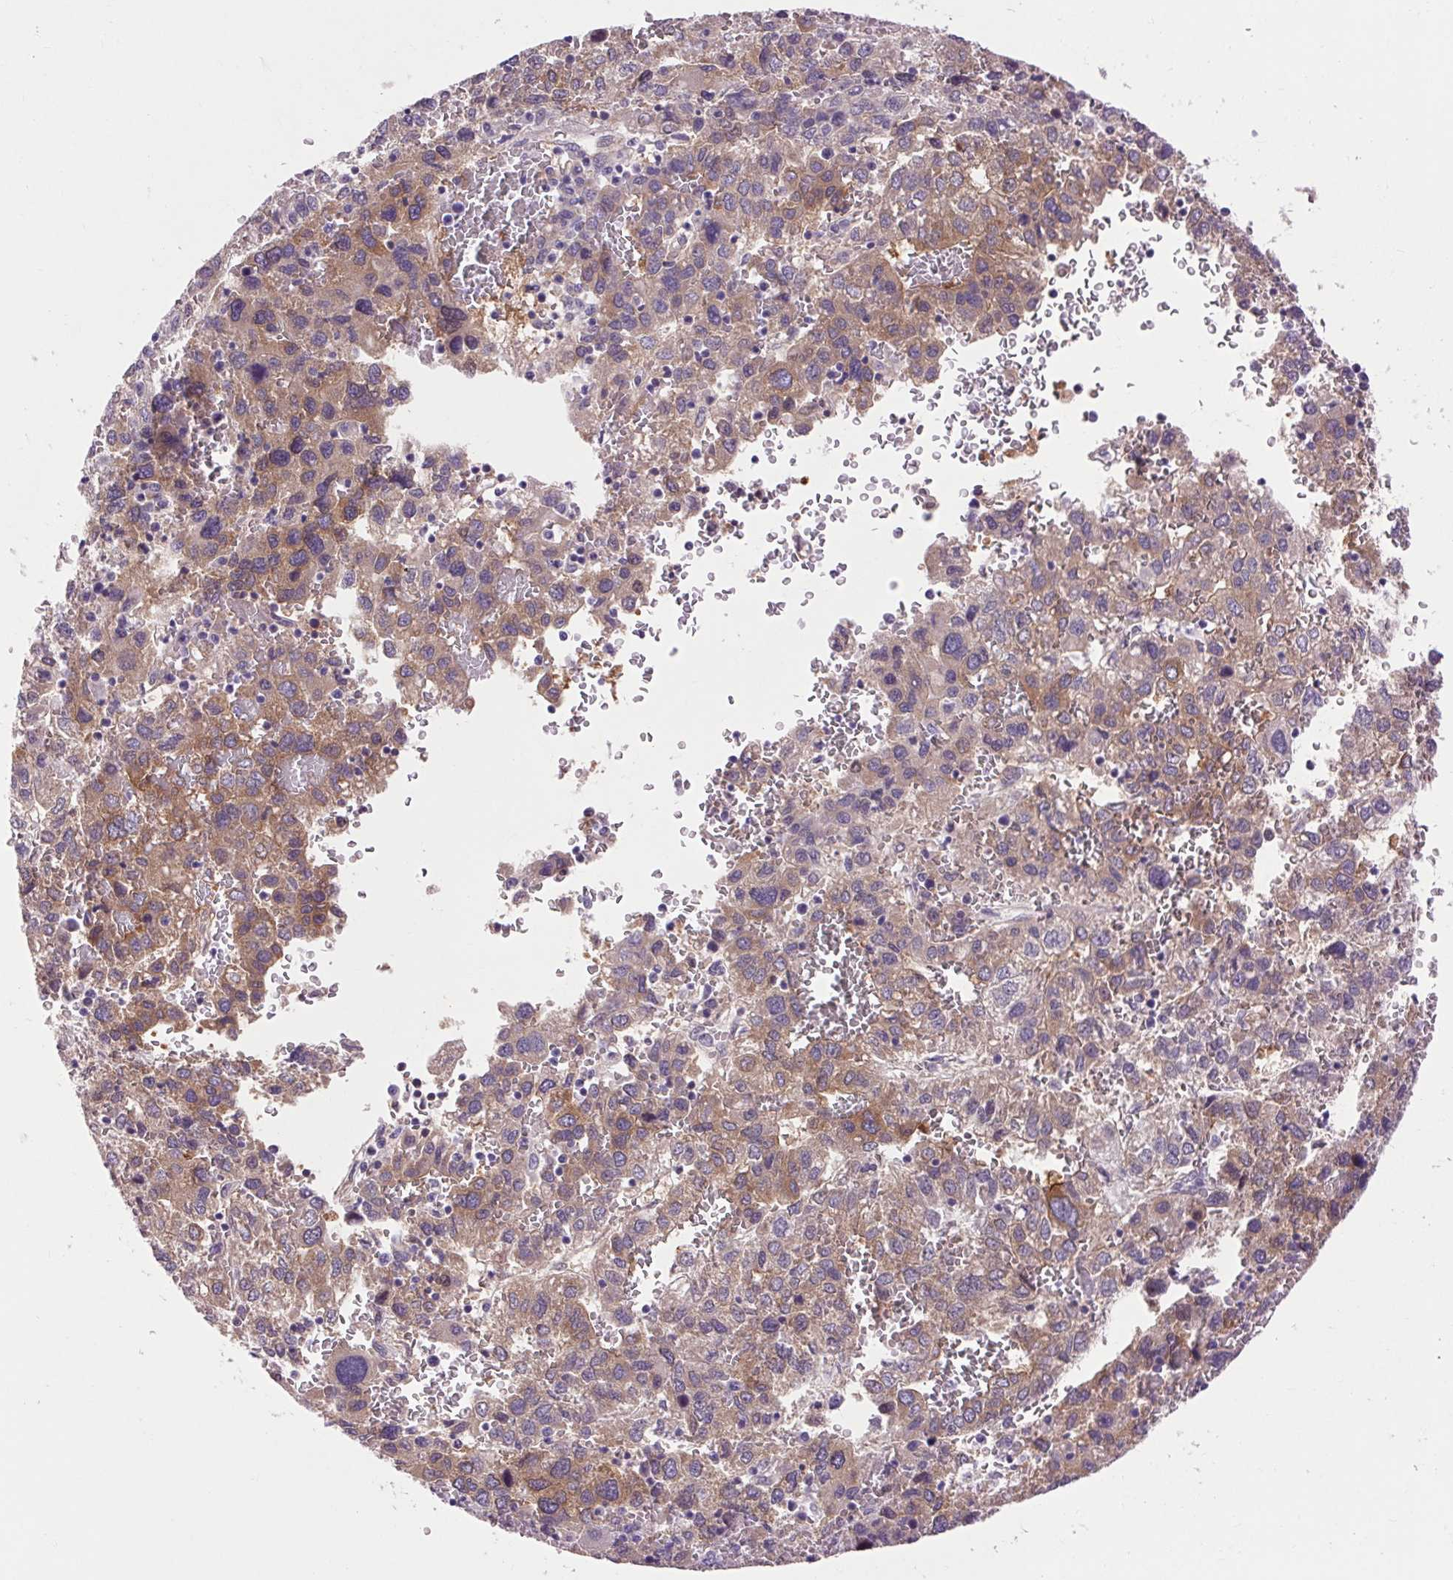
{"staining": {"intensity": "moderate", "quantity": "25%-75%", "location": "cytoplasmic/membranous"}, "tissue": "liver cancer", "cell_type": "Tumor cells", "image_type": "cancer", "snomed": [{"axis": "morphology", "description": "Carcinoma, Hepatocellular, NOS"}, {"axis": "topography", "description": "Liver"}], "caption": "Immunohistochemical staining of hepatocellular carcinoma (liver) shows moderate cytoplasmic/membranous protein expression in about 25%-75% of tumor cells. The staining was performed using DAB (3,3'-diaminobenzidine), with brown indicating positive protein expression. Nuclei are stained blue with hematoxylin.", "gene": "SOWAHC", "patient": {"sex": "male", "age": 69}}